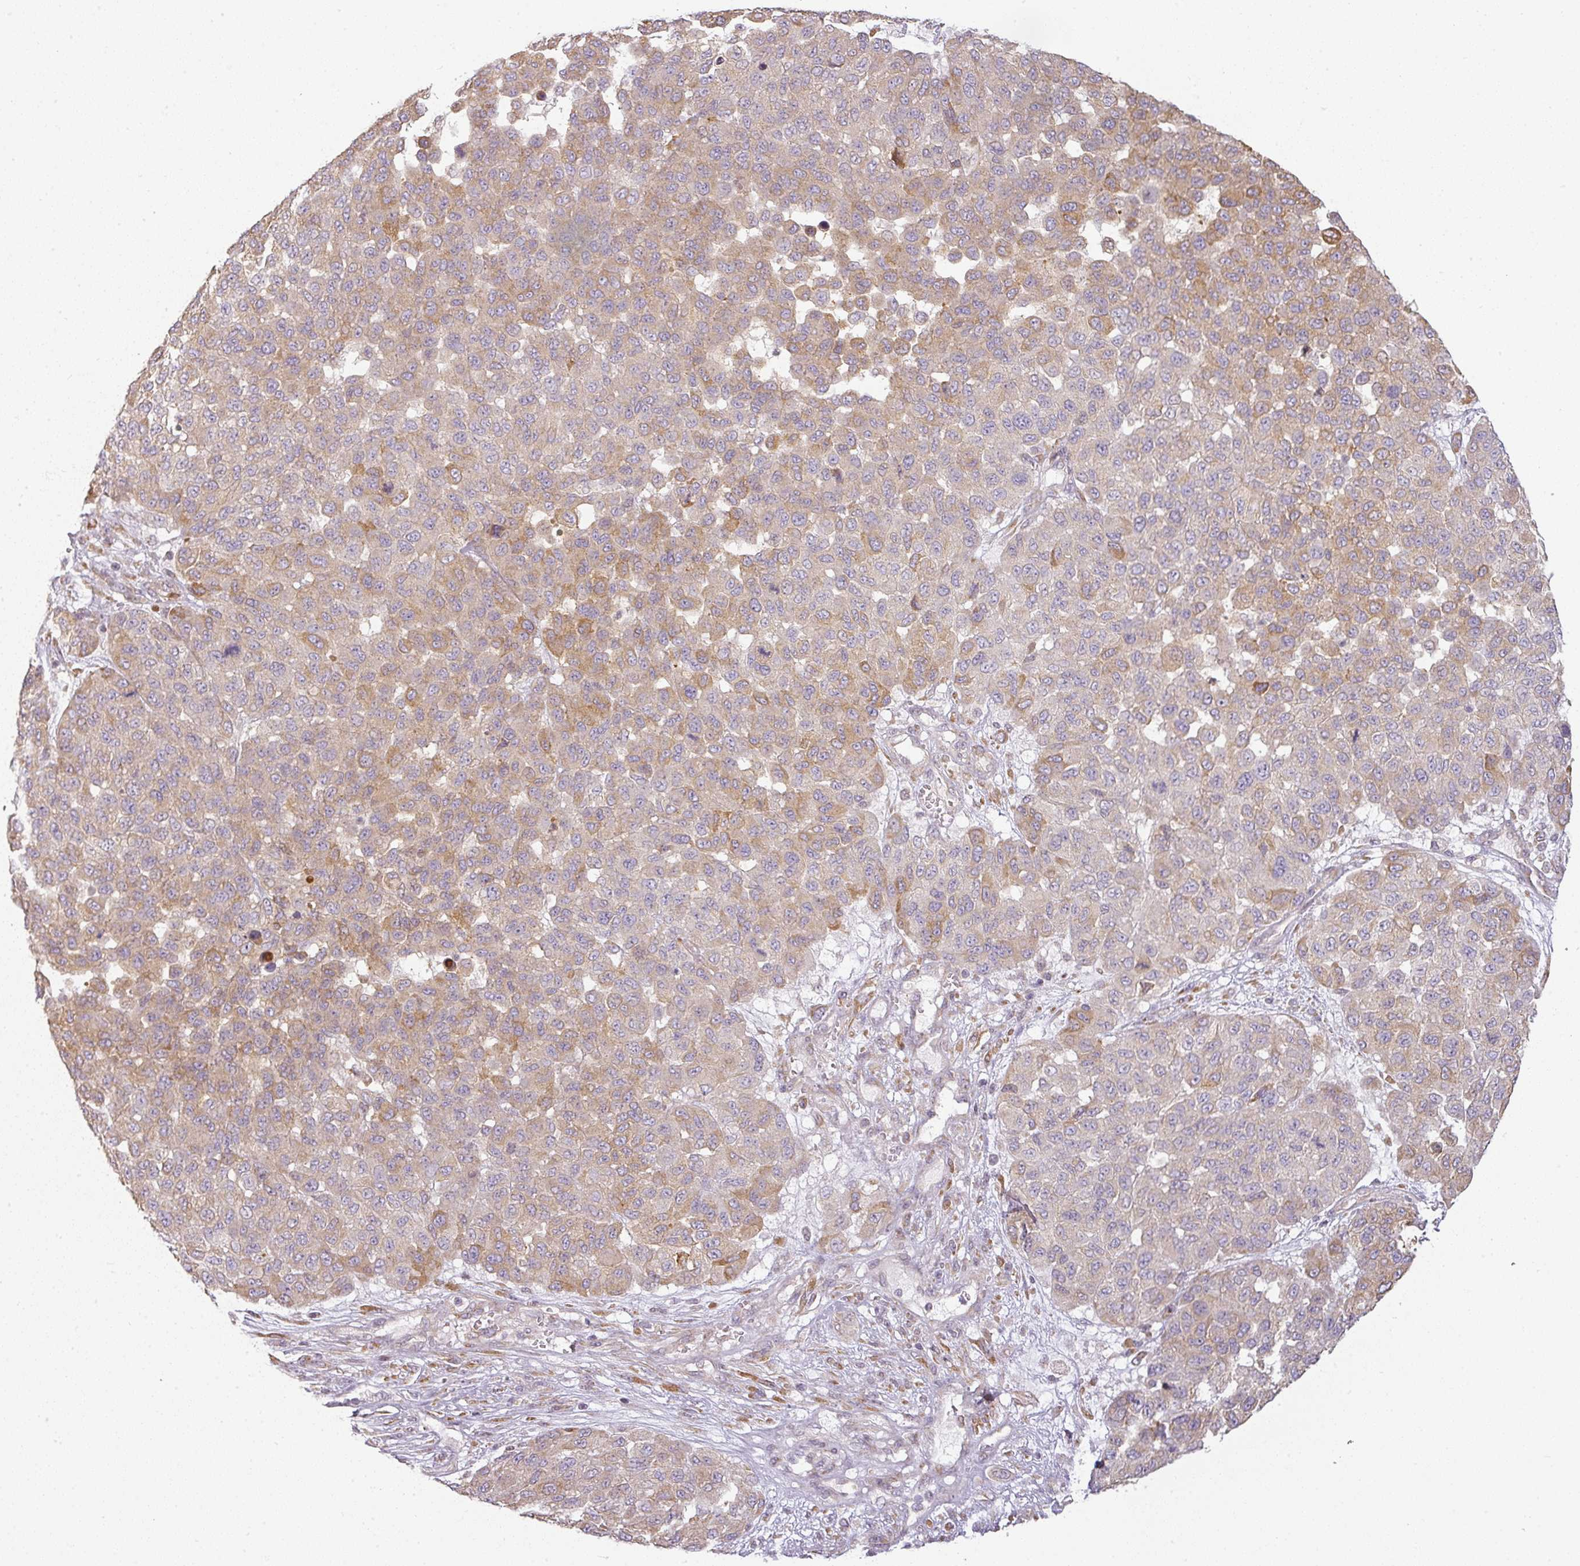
{"staining": {"intensity": "weak", "quantity": "25%-75%", "location": "cytoplasmic/membranous"}, "tissue": "melanoma", "cell_type": "Tumor cells", "image_type": "cancer", "snomed": [{"axis": "morphology", "description": "Malignant melanoma, NOS"}, {"axis": "topography", "description": "Skin"}], "caption": "Melanoma stained with a protein marker shows weak staining in tumor cells.", "gene": "CCDC144A", "patient": {"sex": "male", "age": 62}}